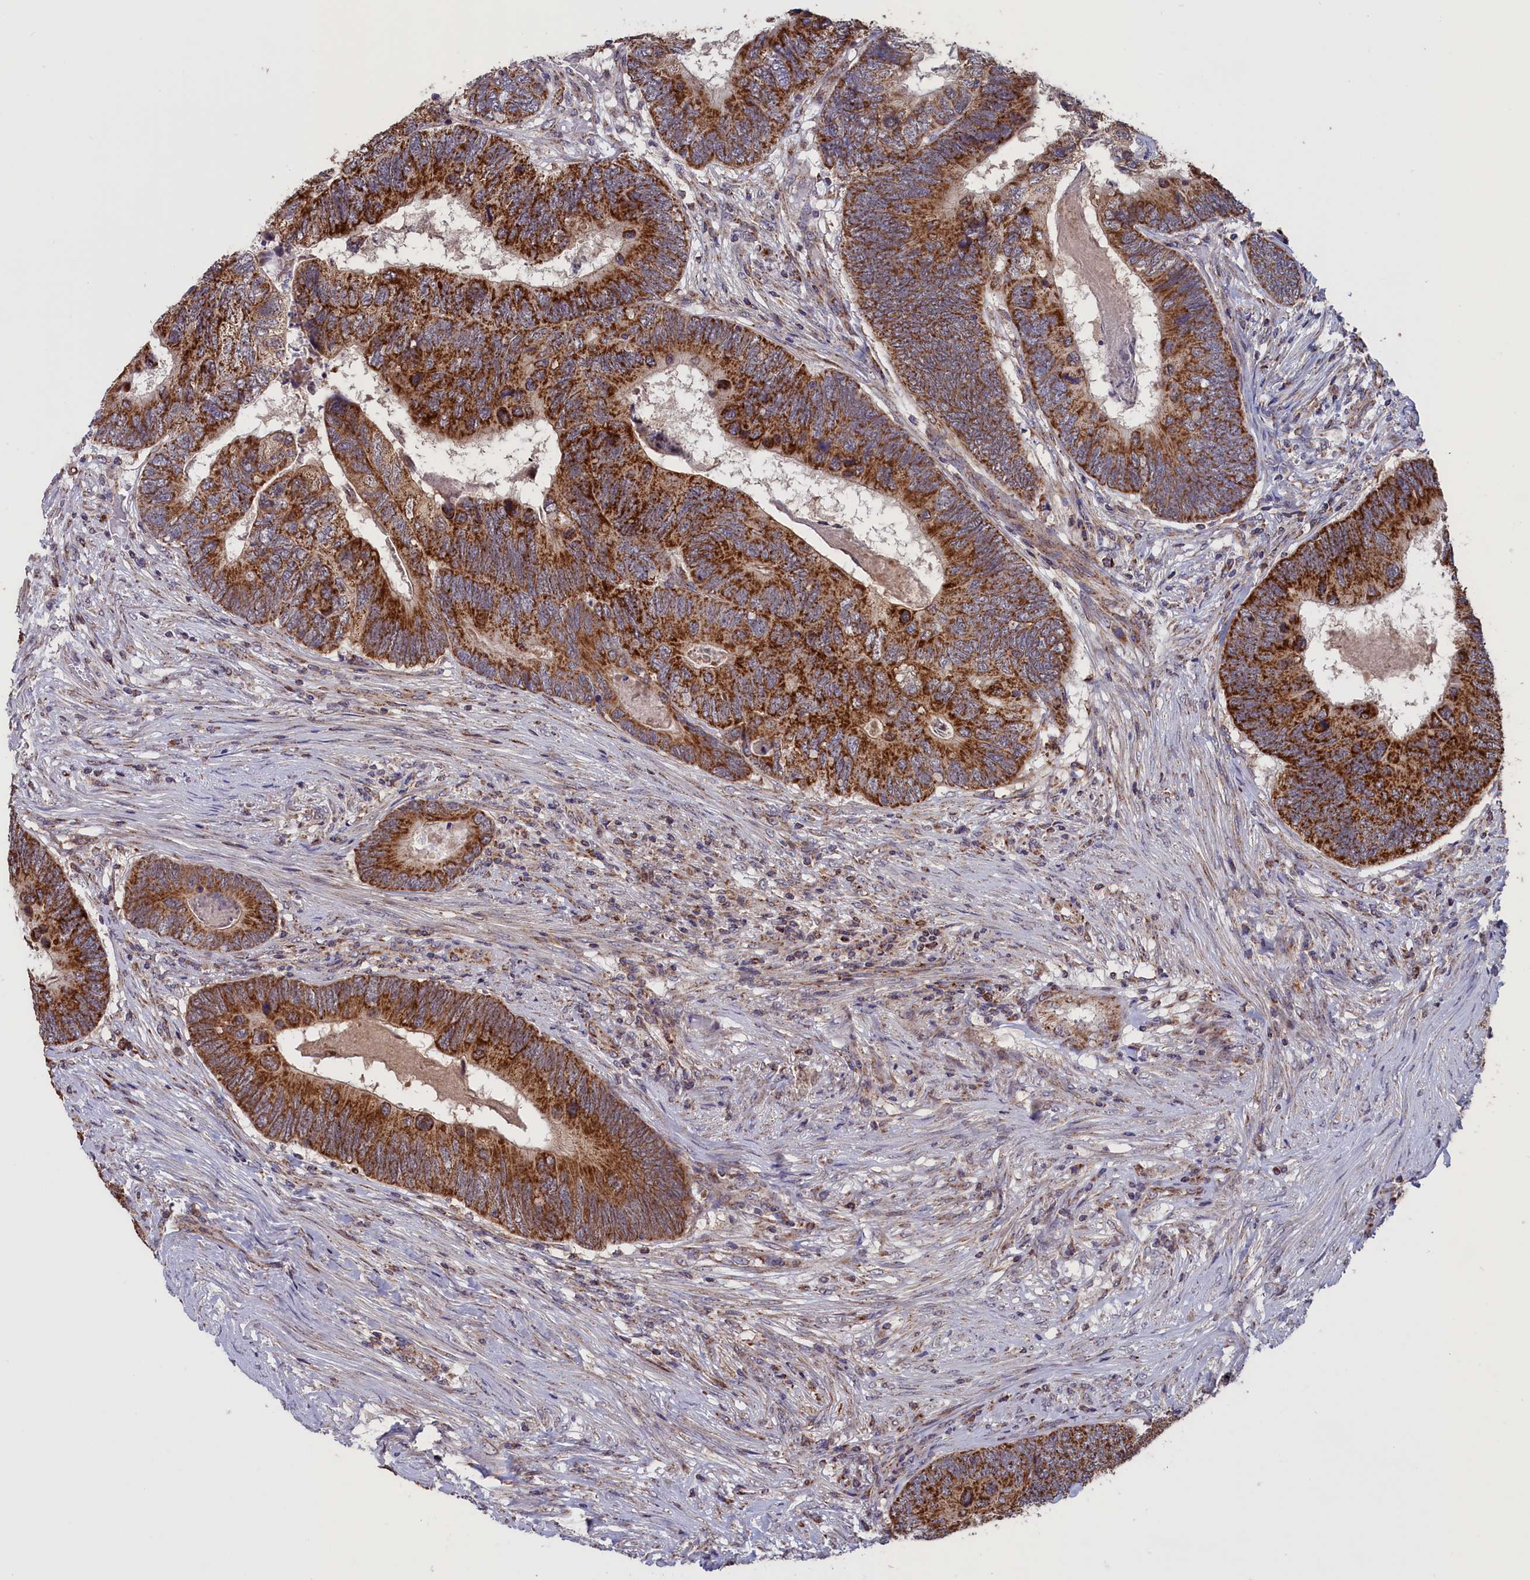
{"staining": {"intensity": "strong", "quantity": "25%-75%", "location": "cytoplasmic/membranous"}, "tissue": "colorectal cancer", "cell_type": "Tumor cells", "image_type": "cancer", "snomed": [{"axis": "morphology", "description": "Adenocarcinoma, NOS"}, {"axis": "topography", "description": "Colon"}], "caption": "IHC histopathology image of neoplastic tissue: colorectal cancer stained using immunohistochemistry (IHC) reveals high levels of strong protein expression localized specifically in the cytoplasmic/membranous of tumor cells, appearing as a cytoplasmic/membranous brown color.", "gene": "TIMM44", "patient": {"sex": "female", "age": 67}}